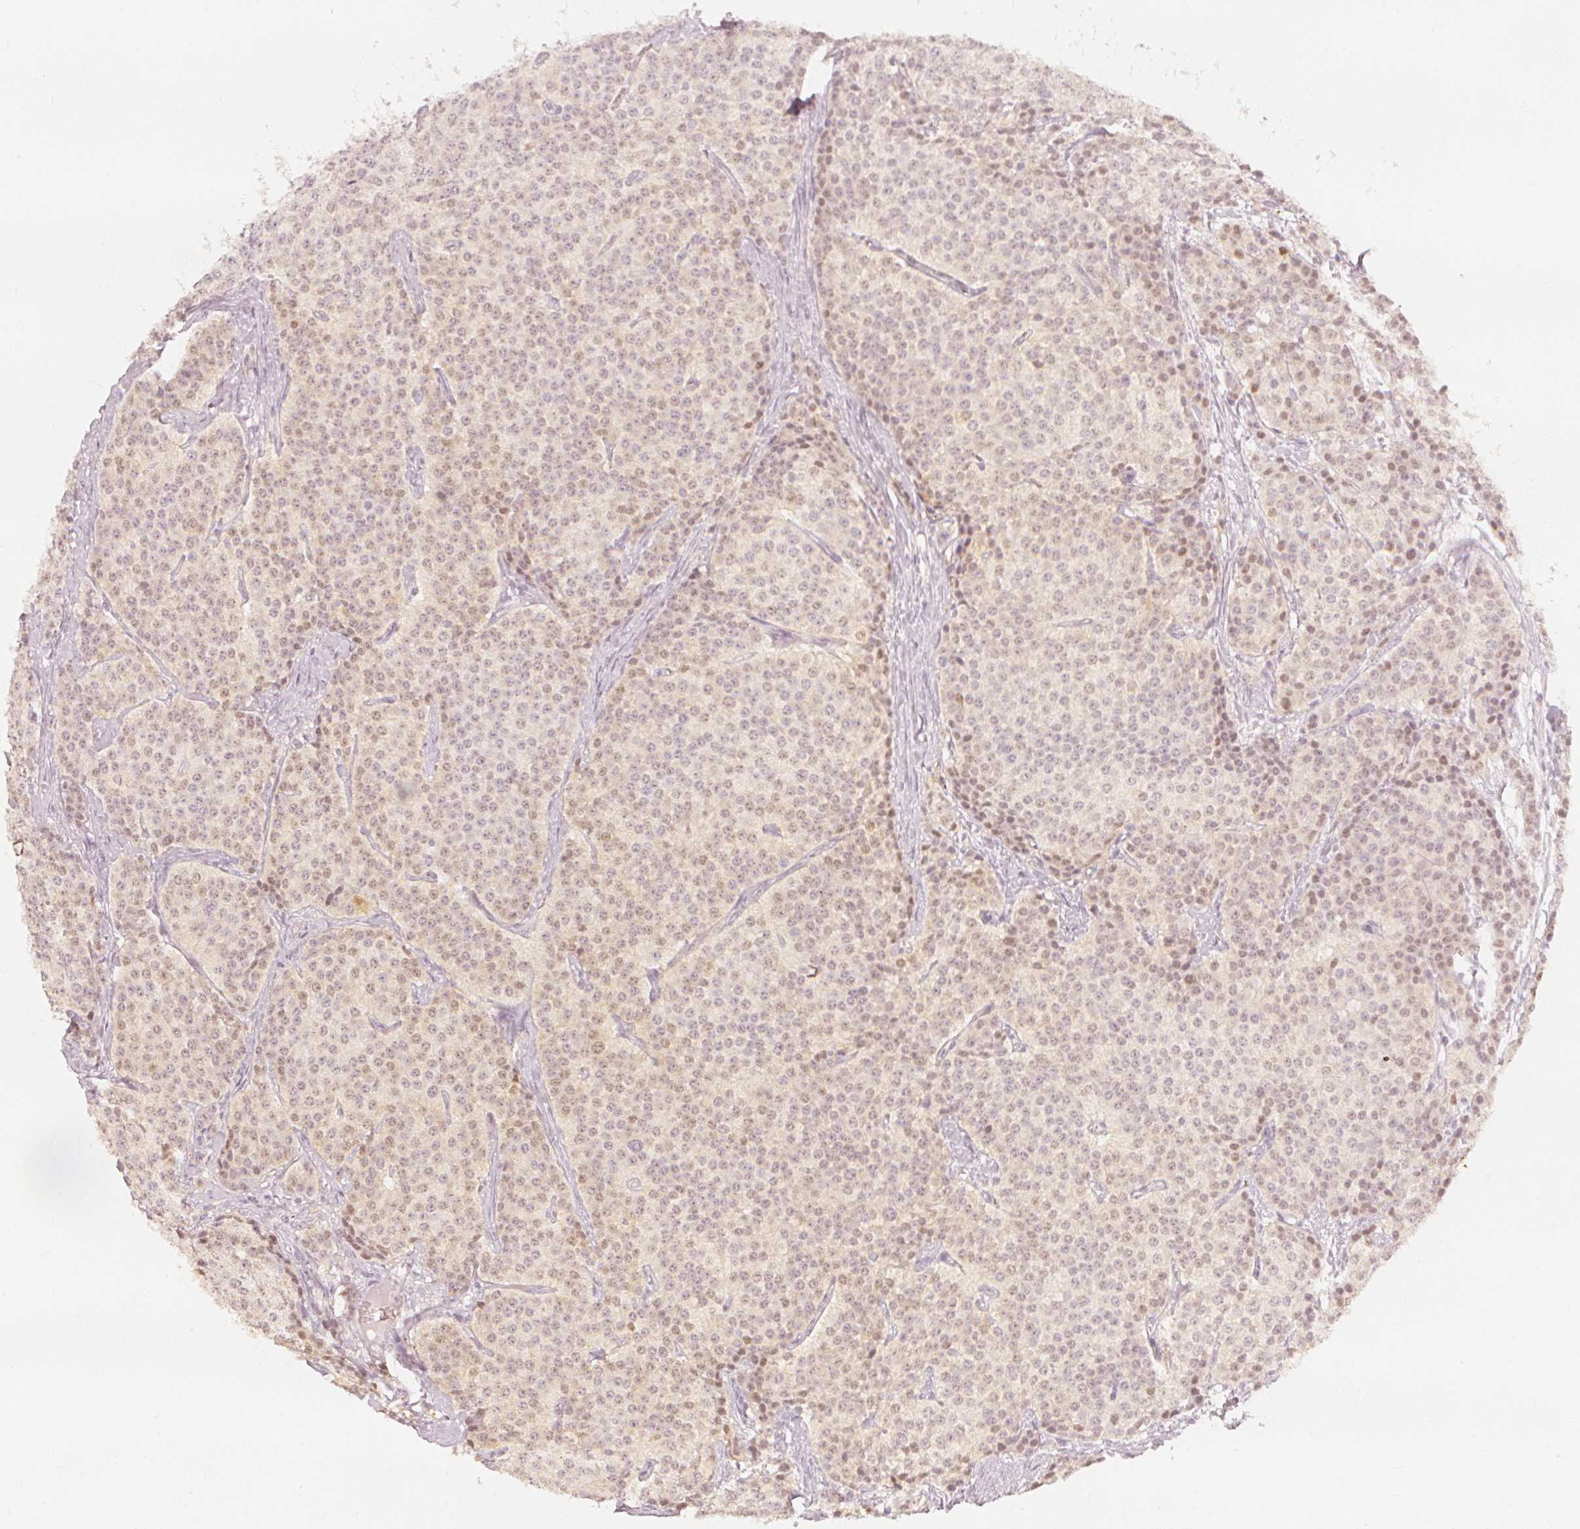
{"staining": {"intensity": "weak", "quantity": "<25%", "location": "nuclear"}, "tissue": "carcinoid", "cell_type": "Tumor cells", "image_type": "cancer", "snomed": [{"axis": "morphology", "description": "Carcinoid, malignant, NOS"}, {"axis": "topography", "description": "Small intestine"}], "caption": "This image is of carcinoid (malignant) stained with IHC to label a protein in brown with the nuclei are counter-stained blue. There is no staining in tumor cells.", "gene": "CALB1", "patient": {"sex": "female", "age": 64}}